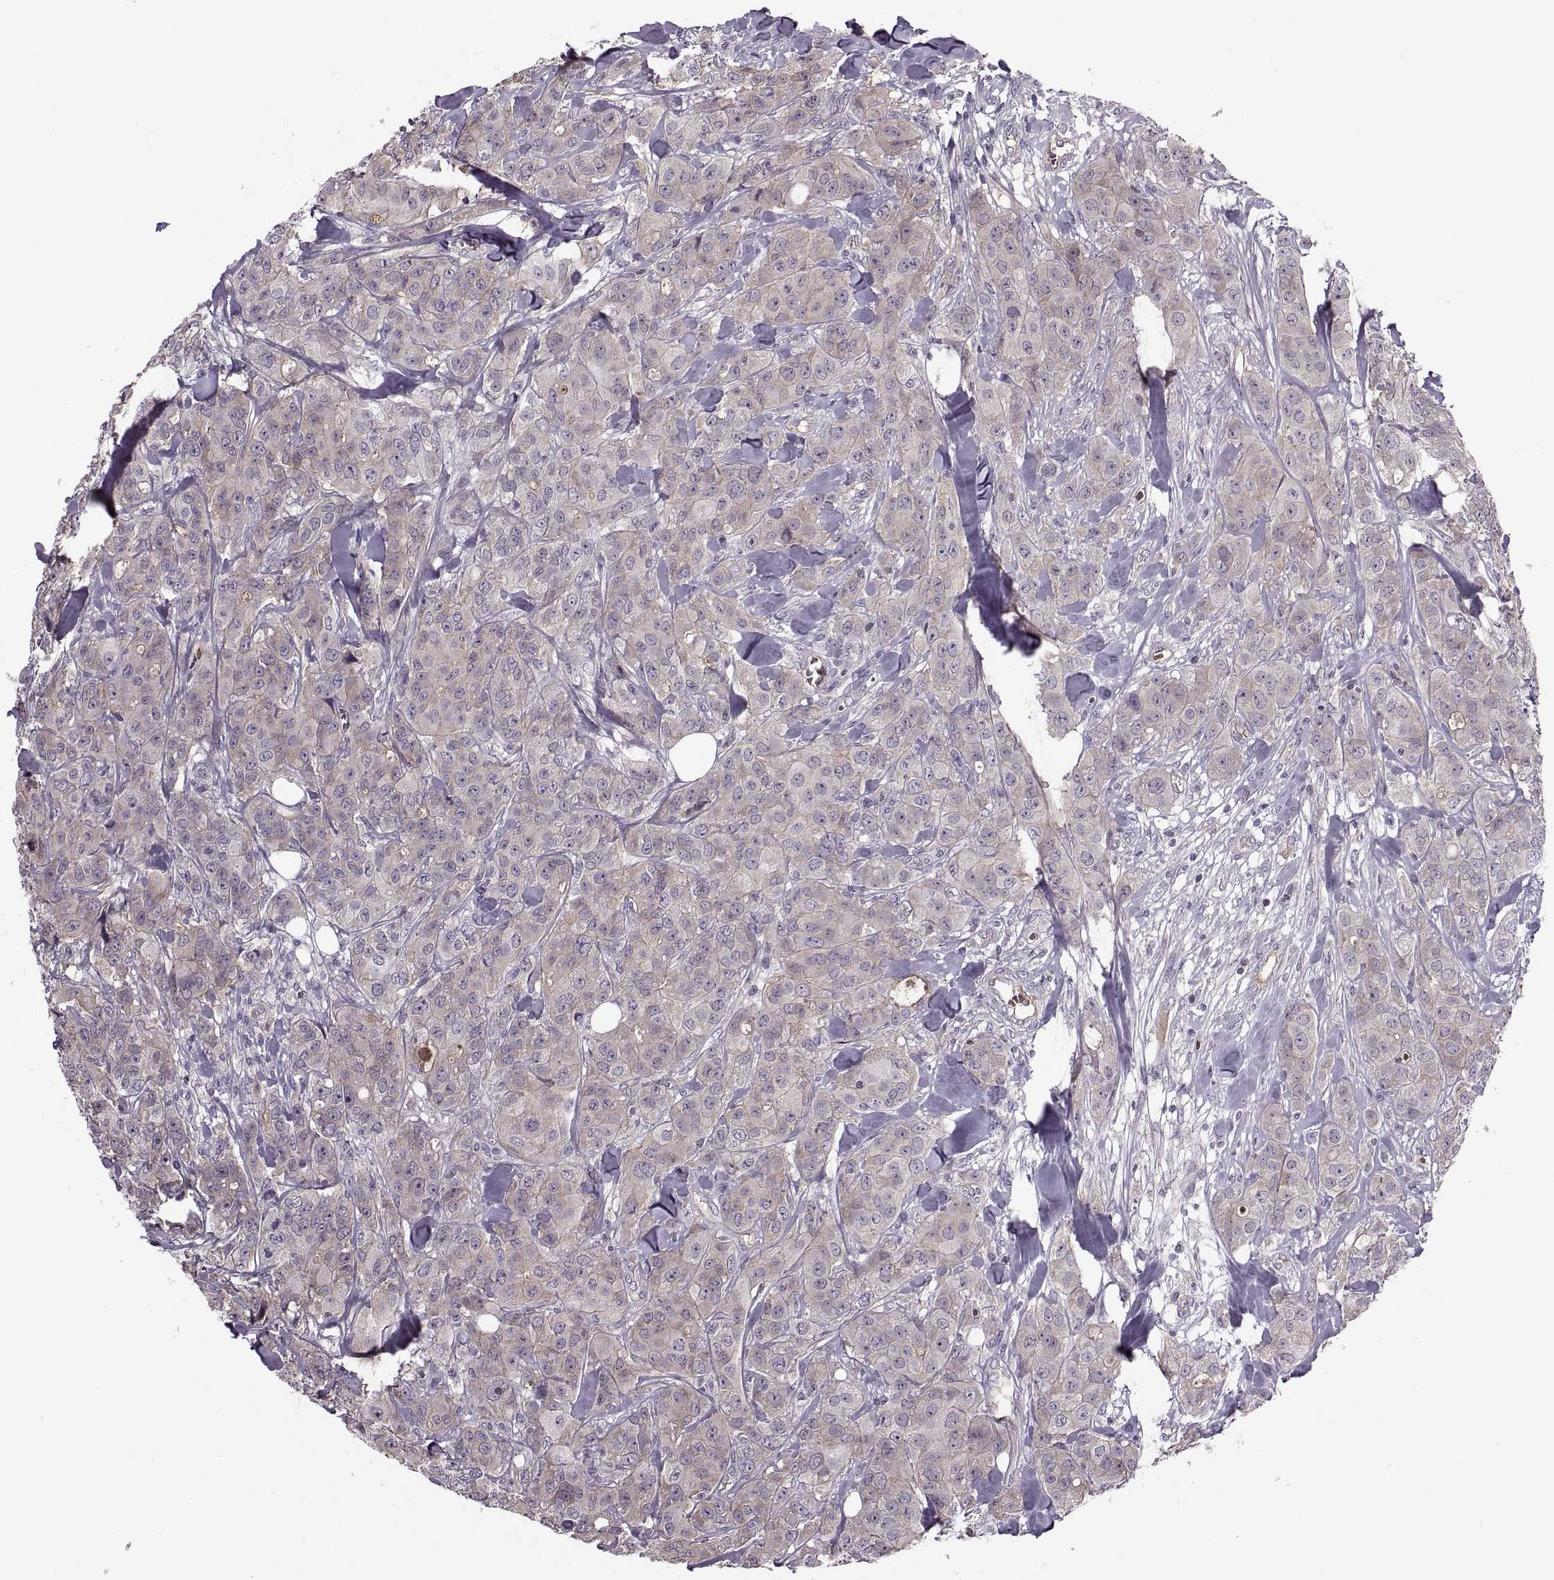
{"staining": {"intensity": "weak", "quantity": ">75%", "location": "cytoplasmic/membranous"}, "tissue": "breast cancer", "cell_type": "Tumor cells", "image_type": "cancer", "snomed": [{"axis": "morphology", "description": "Duct carcinoma"}, {"axis": "topography", "description": "Breast"}], "caption": "The photomicrograph demonstrates a brown stain indicating the presence of a protein in the cytoplasmic/membranous of tumor cells in breast cancer.", "gene": "SLC2A3", "patient": {"sex": "female", "age": 43}}